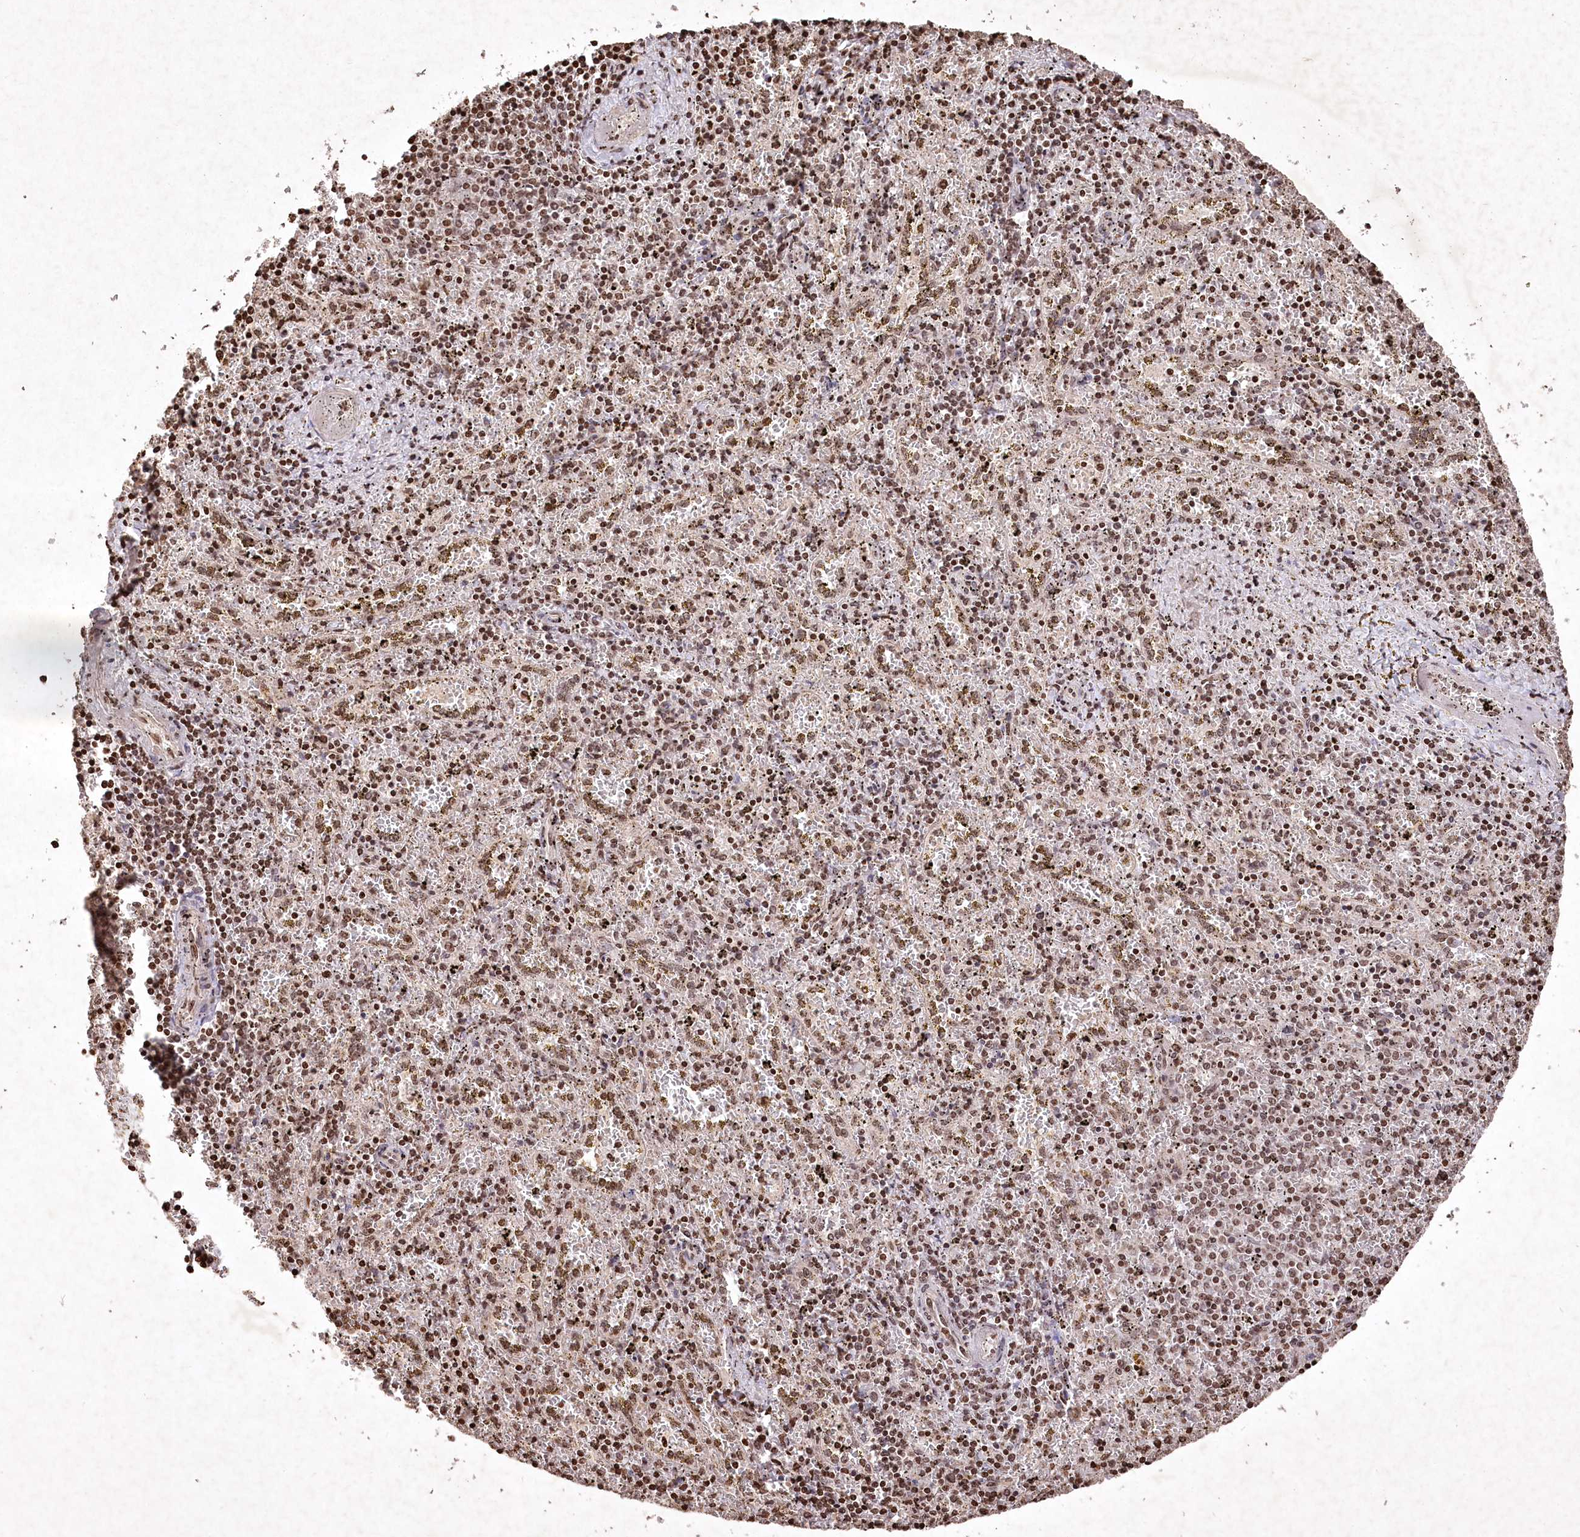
{"staining": {"intensity": "moderate", "quantity": ">75%", "location": "nuclear"}, "tissue": "spleen", "cell_type": "Cells in red pulp", "image_type": "normal", "snomed": [{"axis": "morphology", "description": "Normal tissue, NOS"}, {"axis": "topography", "description": "Spleen"}], "caption": "DAB immunohistochemical staining of normal human spleen displays moderate nuclear protein expression in approximately >75% of cells in red pulp.", "gene": "CCSER2", "patient": {"sex": "male", "age": 11}}